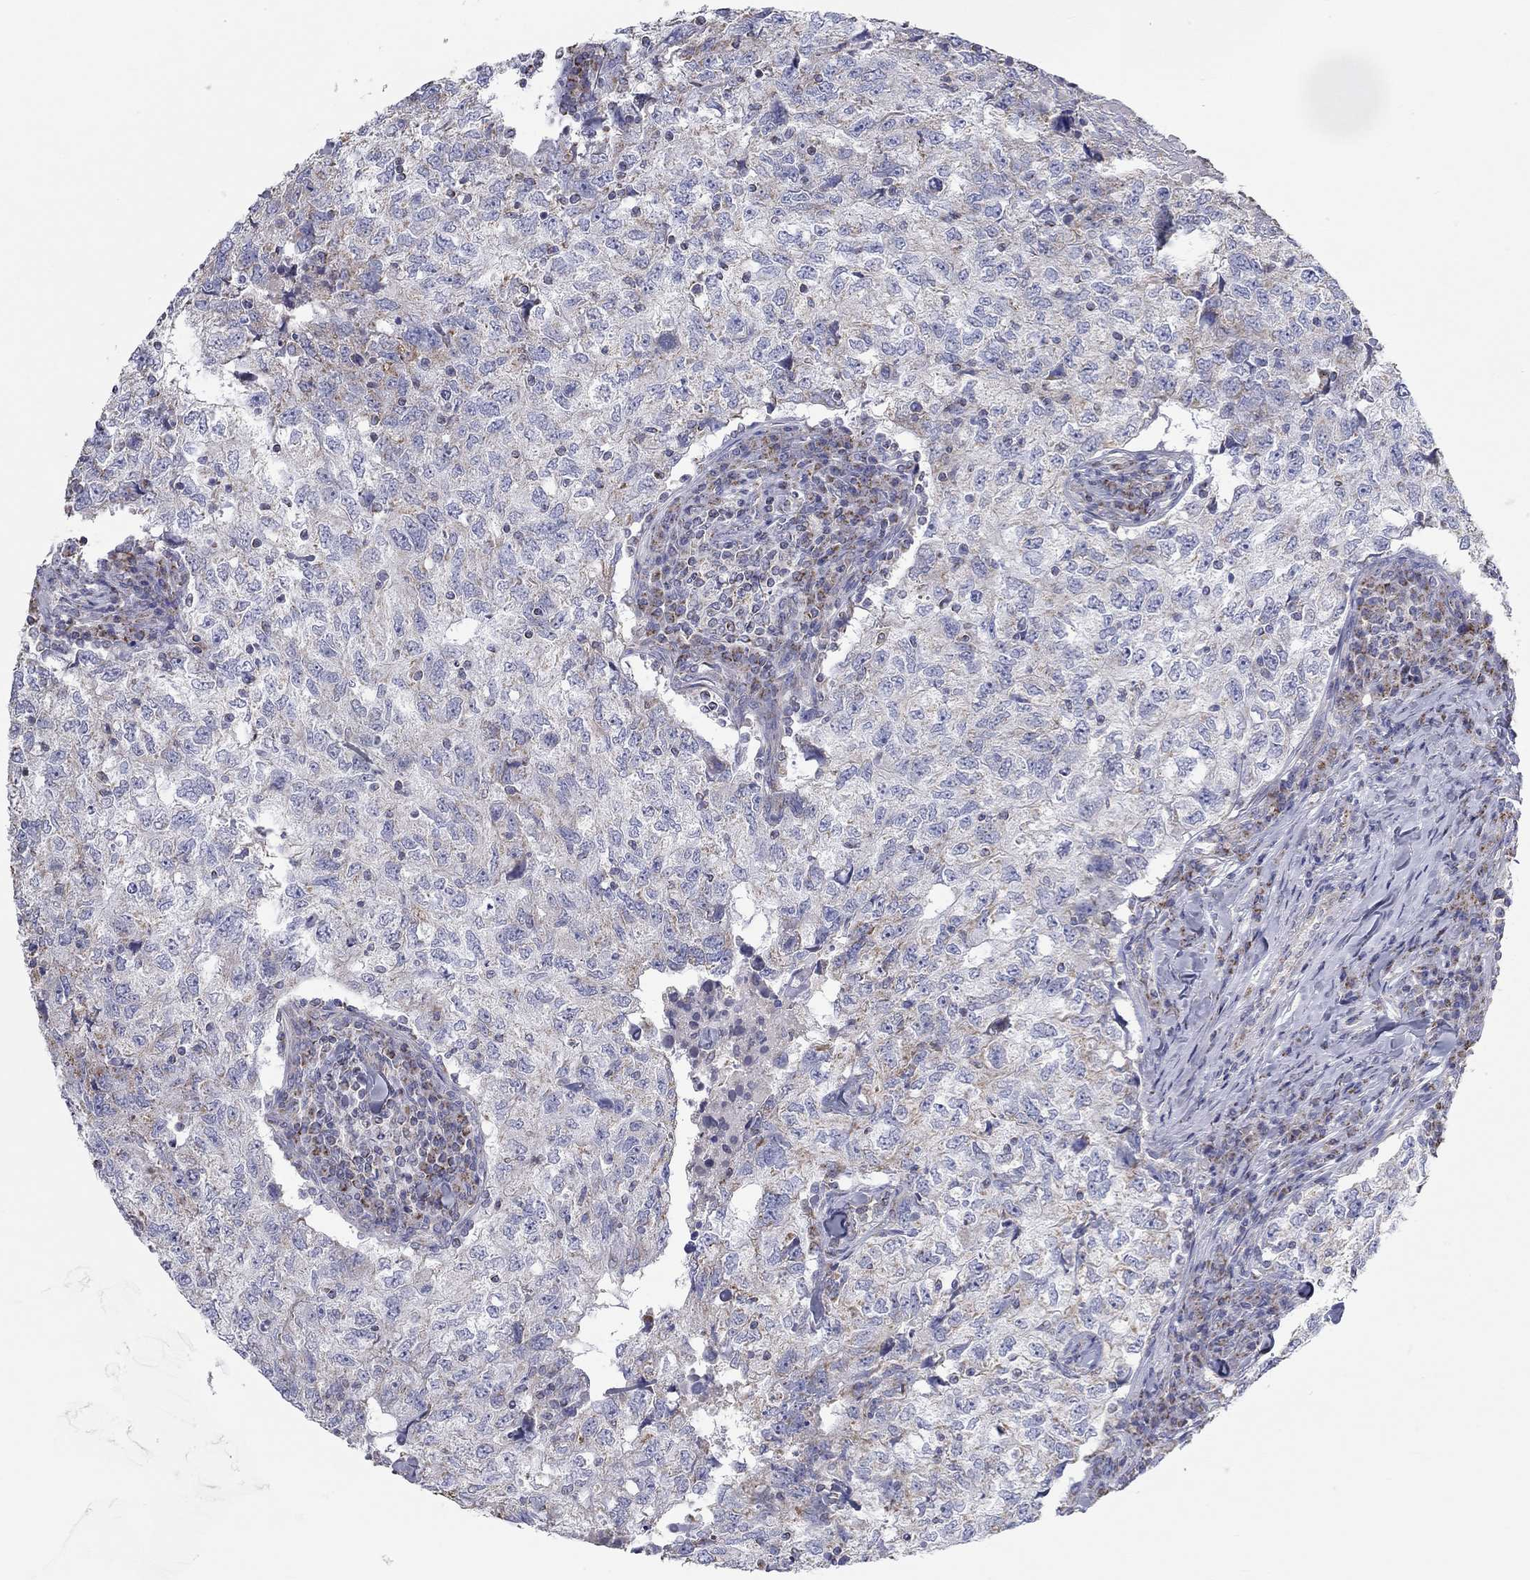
{"staining": {"intensity": "weak", "quantity": "<25%", "location": "cytoplasmic/membranous"}, "tissue": "breast cancer", "cell_type": "Tumor cells", "image_type": "cancer", "snomed": [{"axis": "morphology", "description": "Duct carcinoma"}, {"axis": "topography", "description": "Breast"}], "caption": "Tumor cells show no significant positivity in breast intraductal carcinoma. The staining was performed using DAB (3,3'-diaminobenzidine) to visualize the protein expression in brown, while the nuclei were stained in blue with hematoxylin (Magnification: 20x).", "gene": "RCAN1", "patient": {"sex": "female", "age": 30}}